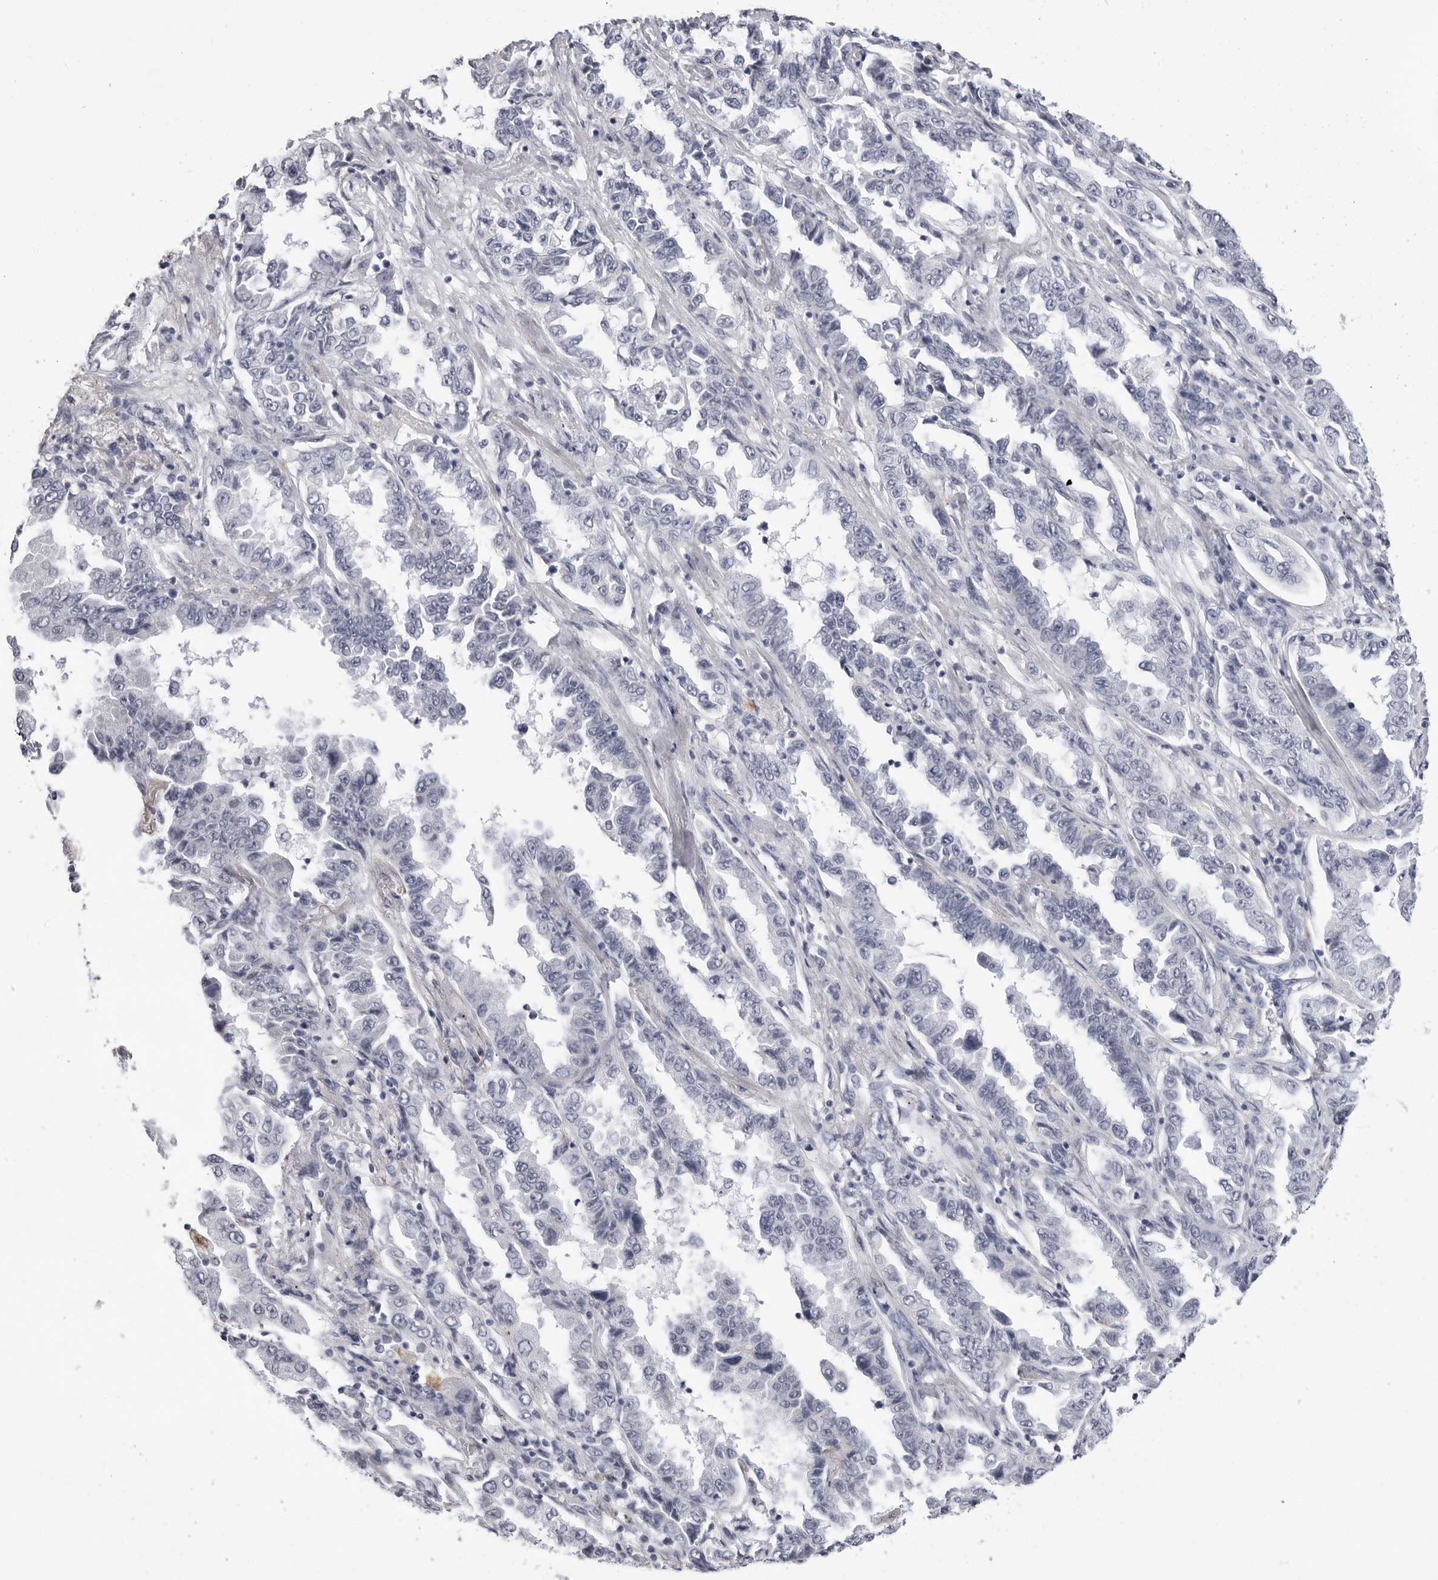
{"staining": {"intensity": "negative", "quantity": "none", "location": "none"}, "tissue": "lung cancer", "cell_type": "Tumor cells", "image_type": "cancer", "snomed": [{"axis": "morphology", "description": "Adenocarcinoma, NOS"}, {"axis": "topography", "description": "Lung"}], "caption": "Tumor cells show no significant expression in lung cancer. (Stains: DAB (3,3'-diaminobenzidine) immunohistochemistry (IHC) with hematoxylin counter stain, Microscopy: brightfield microscopy at high magnification).", "gene": "ERICH3", "patient": {"sex": "female", "age": 51}}